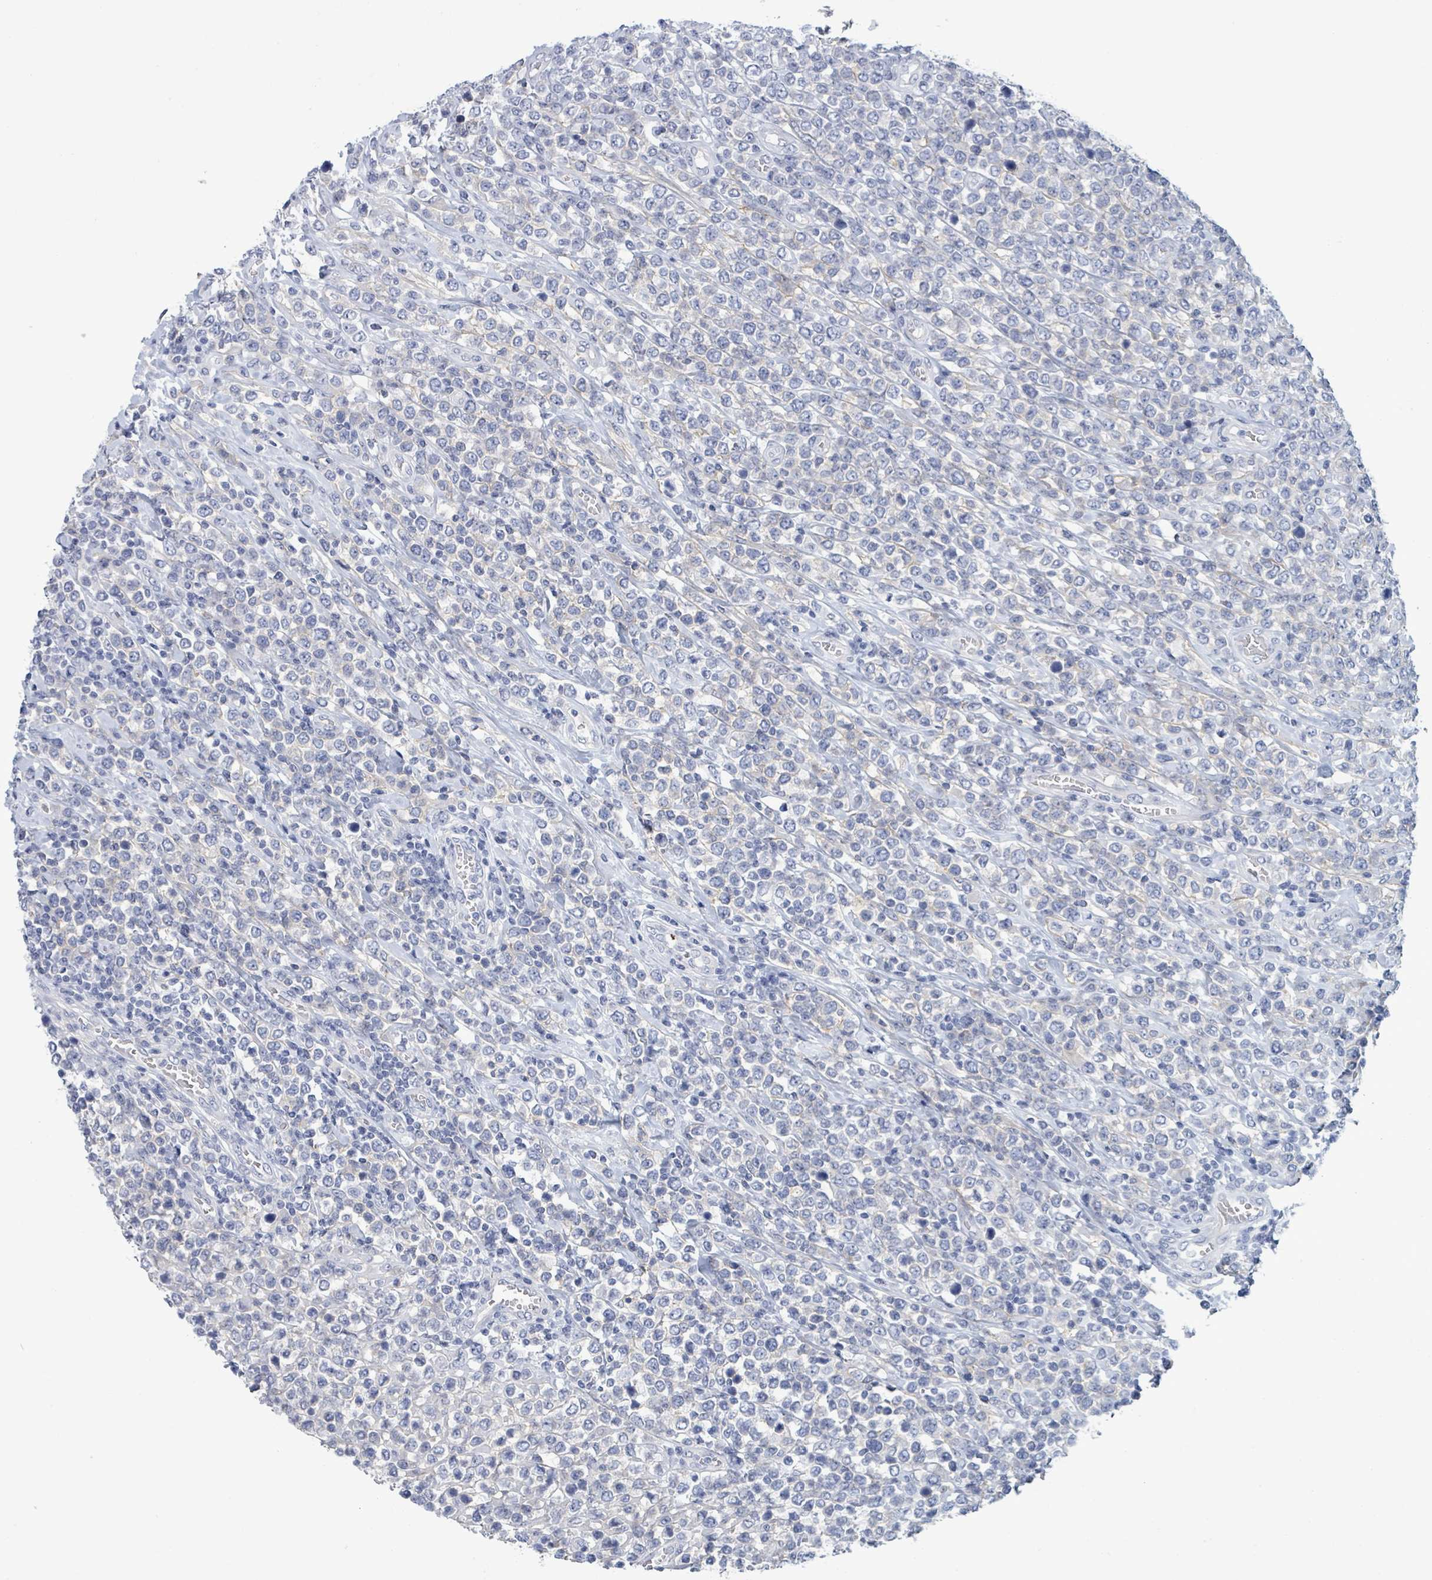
{"staining": {"intensity": "negative", "quantity": "none", "location": "none"}, "tissue": "lymphoma", "cell_type": "Tumor cells", "image_type": "cancer", "snomed": [{"axis": "morphology", "description": "Malignant lymphoma, non-Hodgkin's type, High grade"}, {"axis": "topography", "description": "Soft tissue"}], "caption": "Lymphoma stained for a protein using immunohistochemistry (IHC) reveals no staining tumor cells.", "gene": "BSG", "patient": {"sex": "female", "age": 56}}